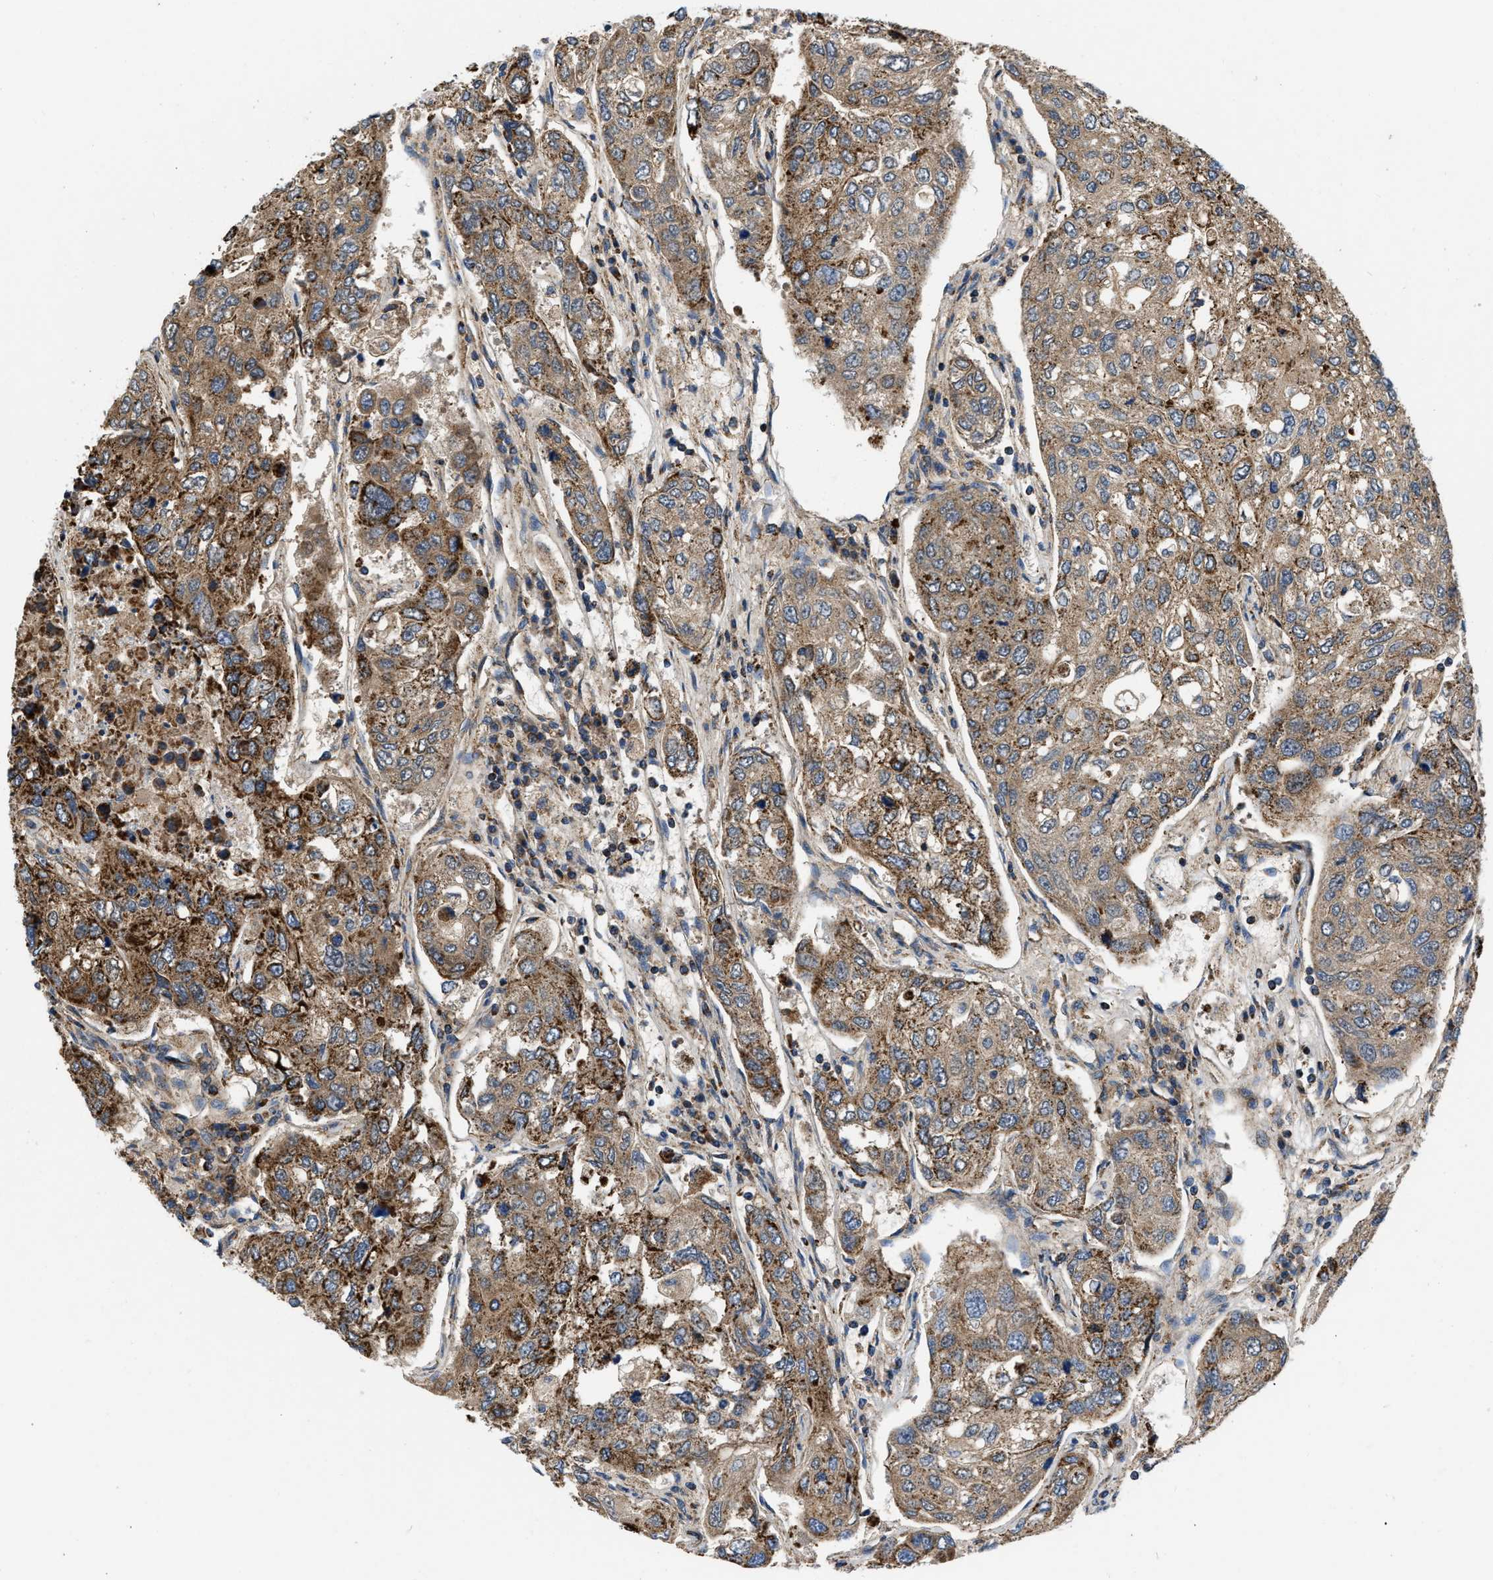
{"staining": {"intensity": "strong", "quantity": ">75%", "location": "cytoplasmic/membranous"}, "tissue": "urothelial cancer", "cell_type": "Tumor cells", "image_type": "cancer", "snomed": [{"axis": "morphology", "description": "Urothelial carcinoma, High grade"}, {"axis": "topography", "description": "Lymph node"}, {"axis": "topography", "description": "Urinary bladder"}], "caption": "High-grade urothelial carcinoma stained with a brown dye exhibits strong cytoplasmic/membranous positive expression in about >75% of tumor cells.", "gene": "OPTN", "patient": {"sex": "male", "age": 51}}